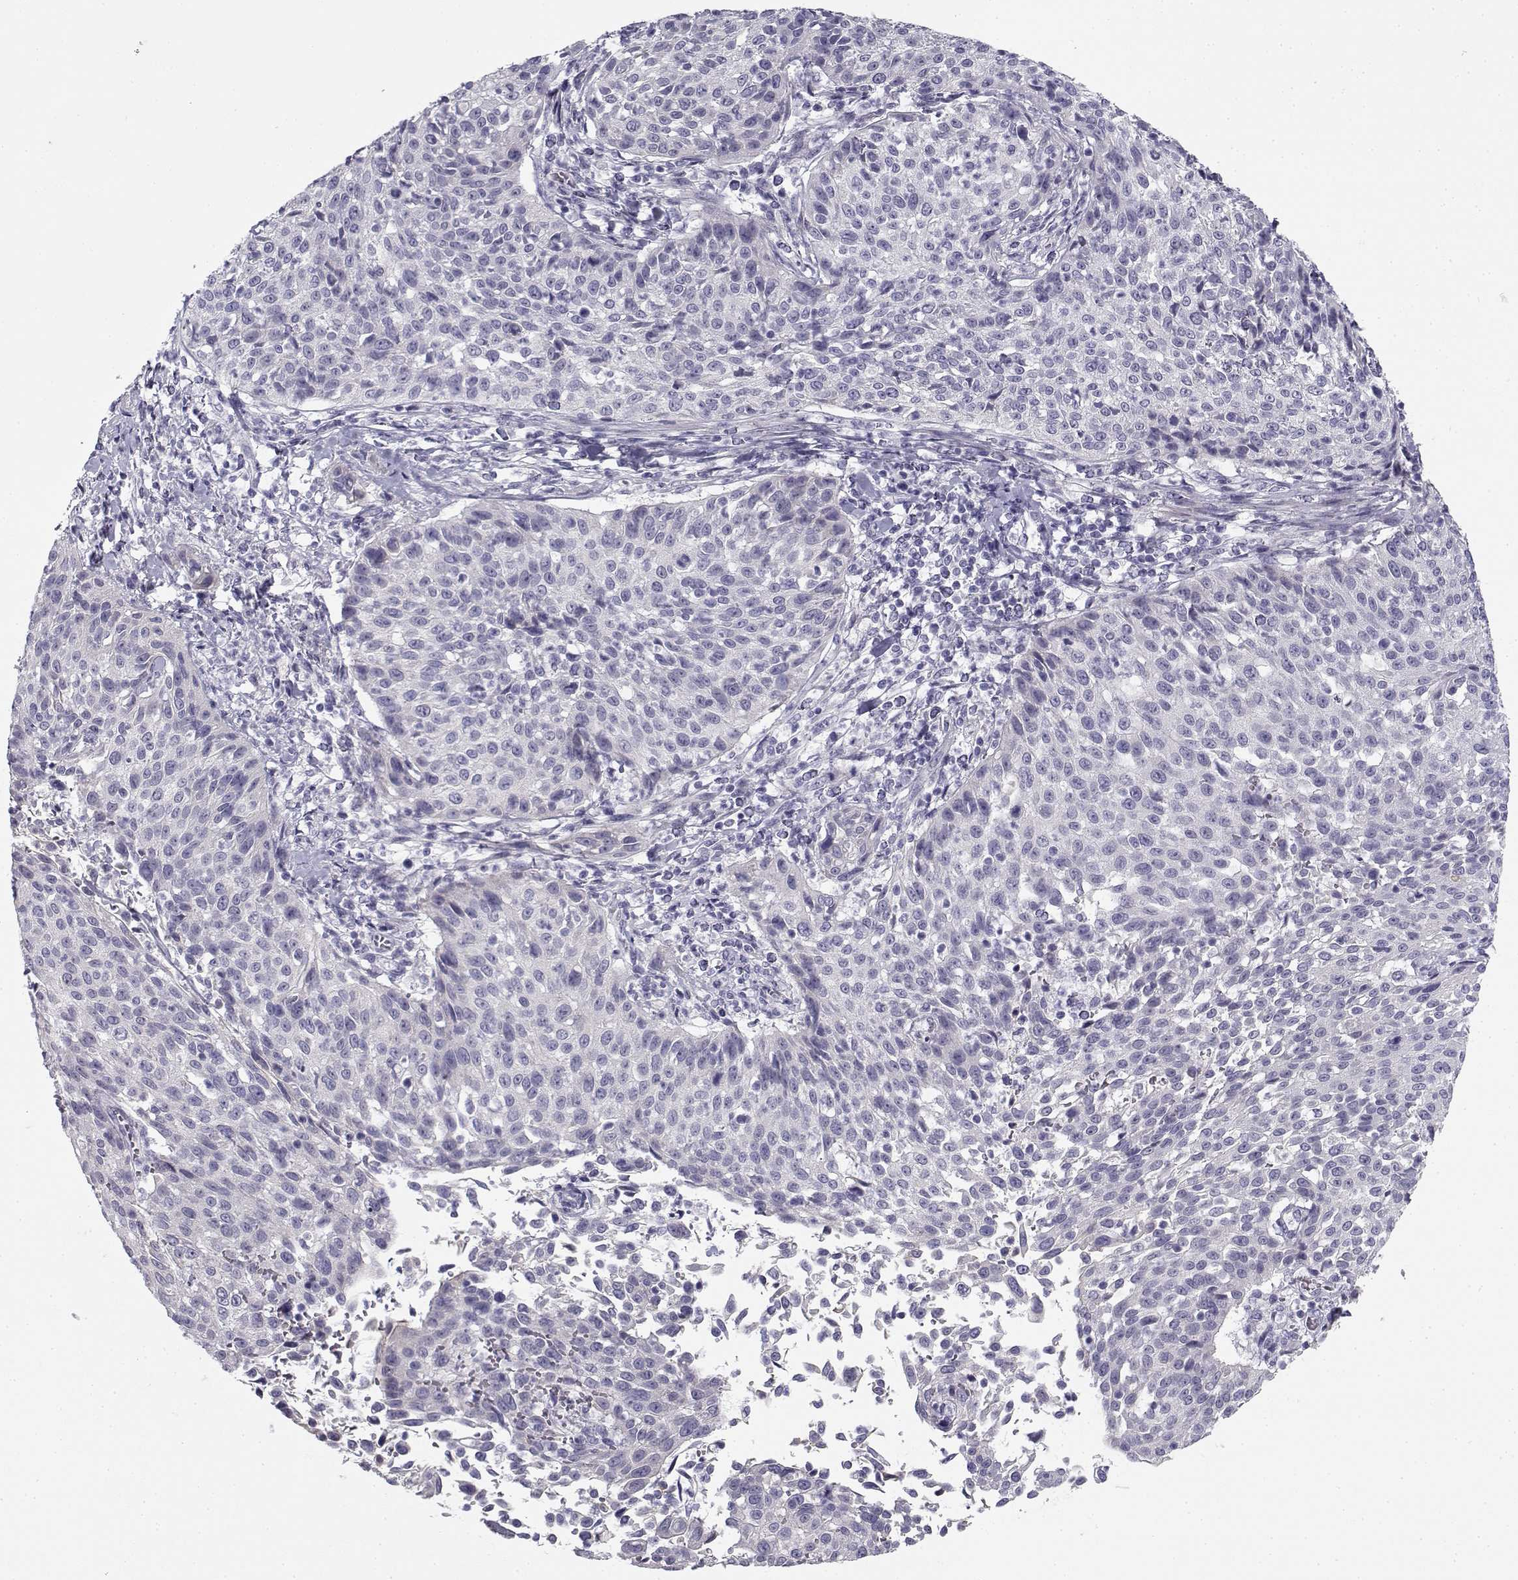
{"staining": {"intensity": "negative", "quantity": "none", "location": "none"}, "tissue": "cervical cancer", "cell_type": "Tumor cells", "image_type": "cancer", "snomed": [{"axis": "morphology", "description": "Squamous cell carcinoma, NOS"}, {"axis": "topography", "description": "Cervix"}], "caption": "Immunohistochemistry (IHC) of human cervical squamous cell carcinoma displays no staining in tumor cells.", "gene": "CREB3L3", "patient": {"sex": "female", "age": 26}}